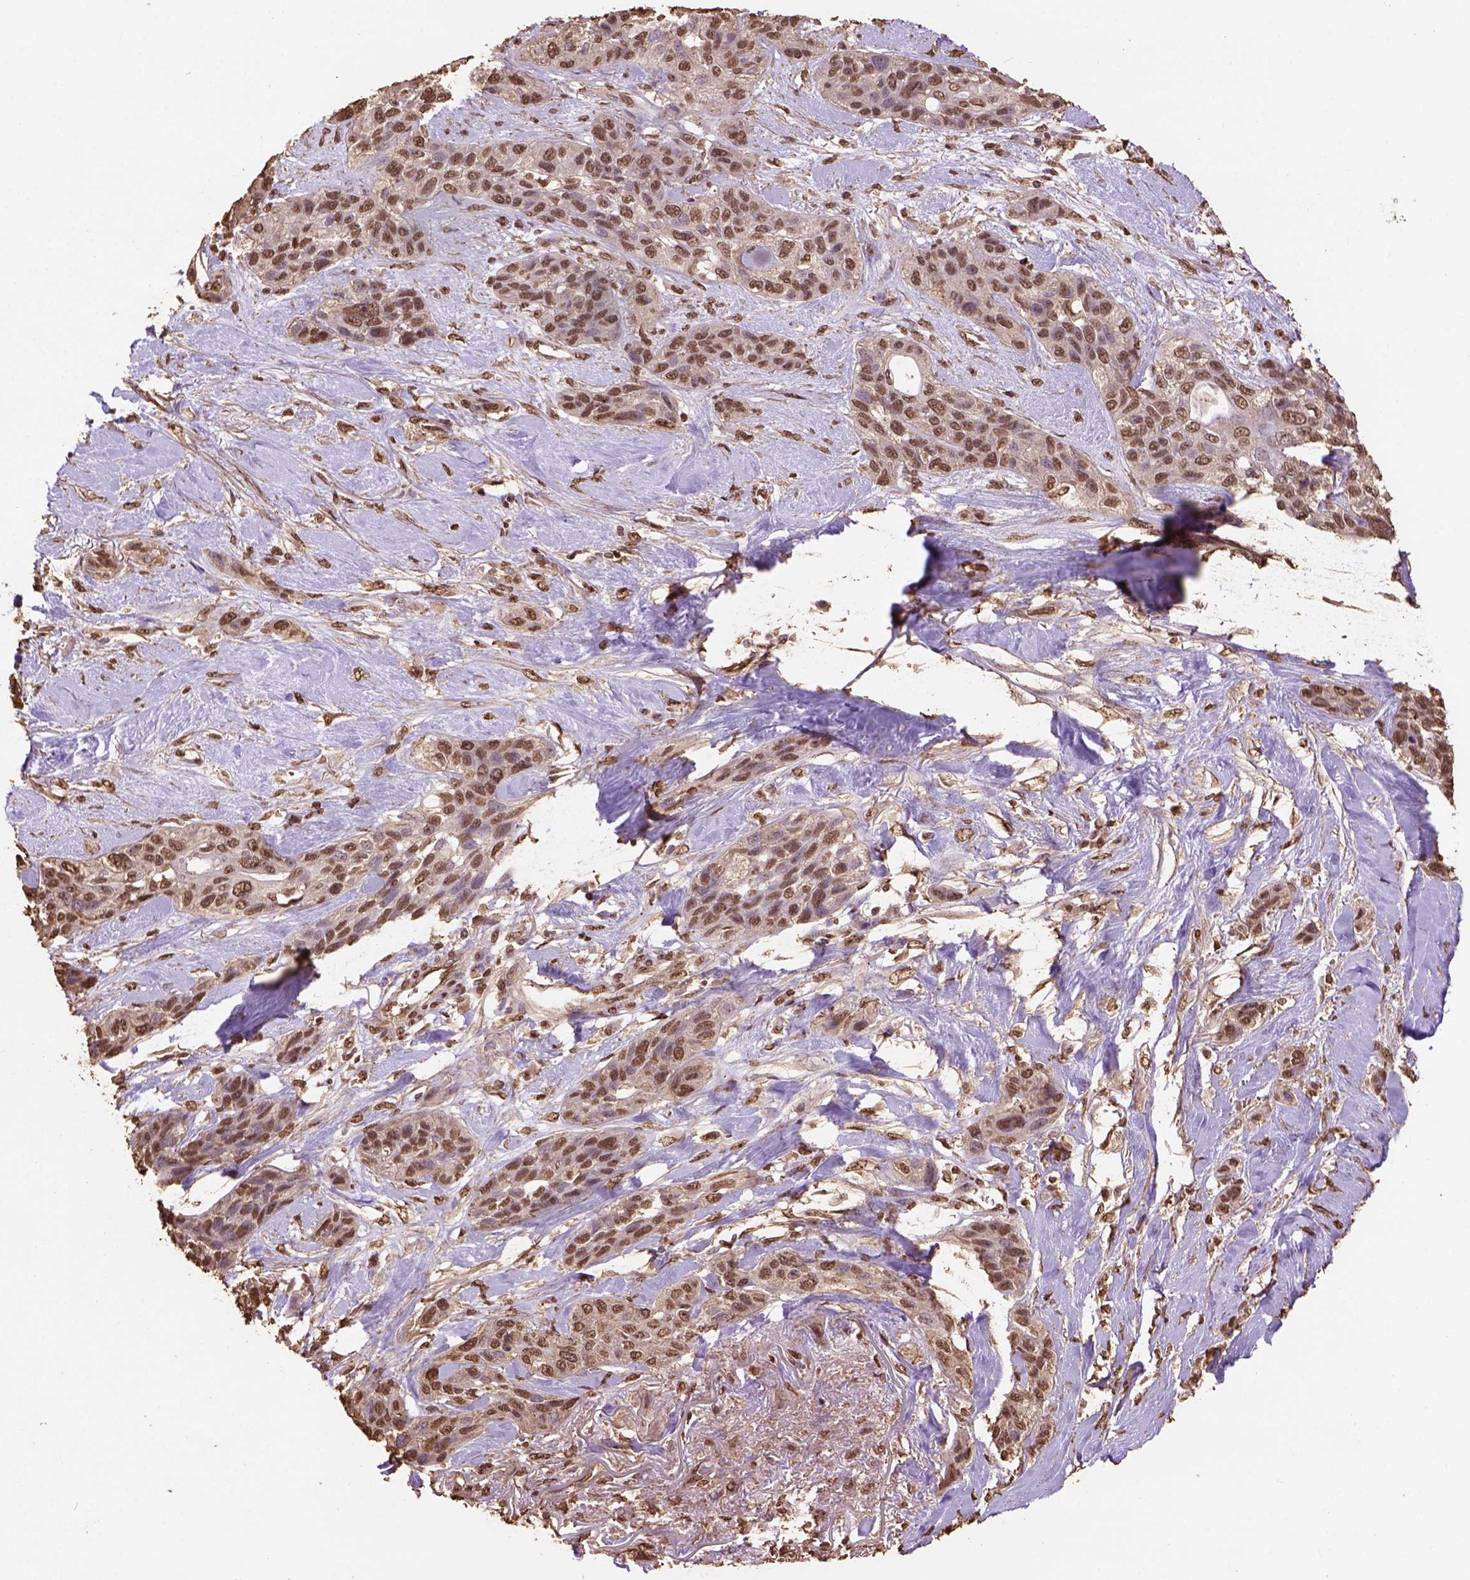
{"staining": {"intensity": "moderate", "quantity": ">75%", "location": "nuclear"}, "tissue": "lung cancer", "cell_type": "Tumor cells", "image_type": "cancer", "snomed": [{"axis": "morphology", "description": "Squamous cell carcinoma, NOS"}, {"axis": "topography", "description": "Lung"}], "caption": "Human lung cancer (squamous cell carcinoma) stained with a brown dye exhibits moderate nuclear positive positivity in approximately >75% of tumor cells.", "gene": "CSTF2T", "patient": {"sex": "female", "age": 70}}